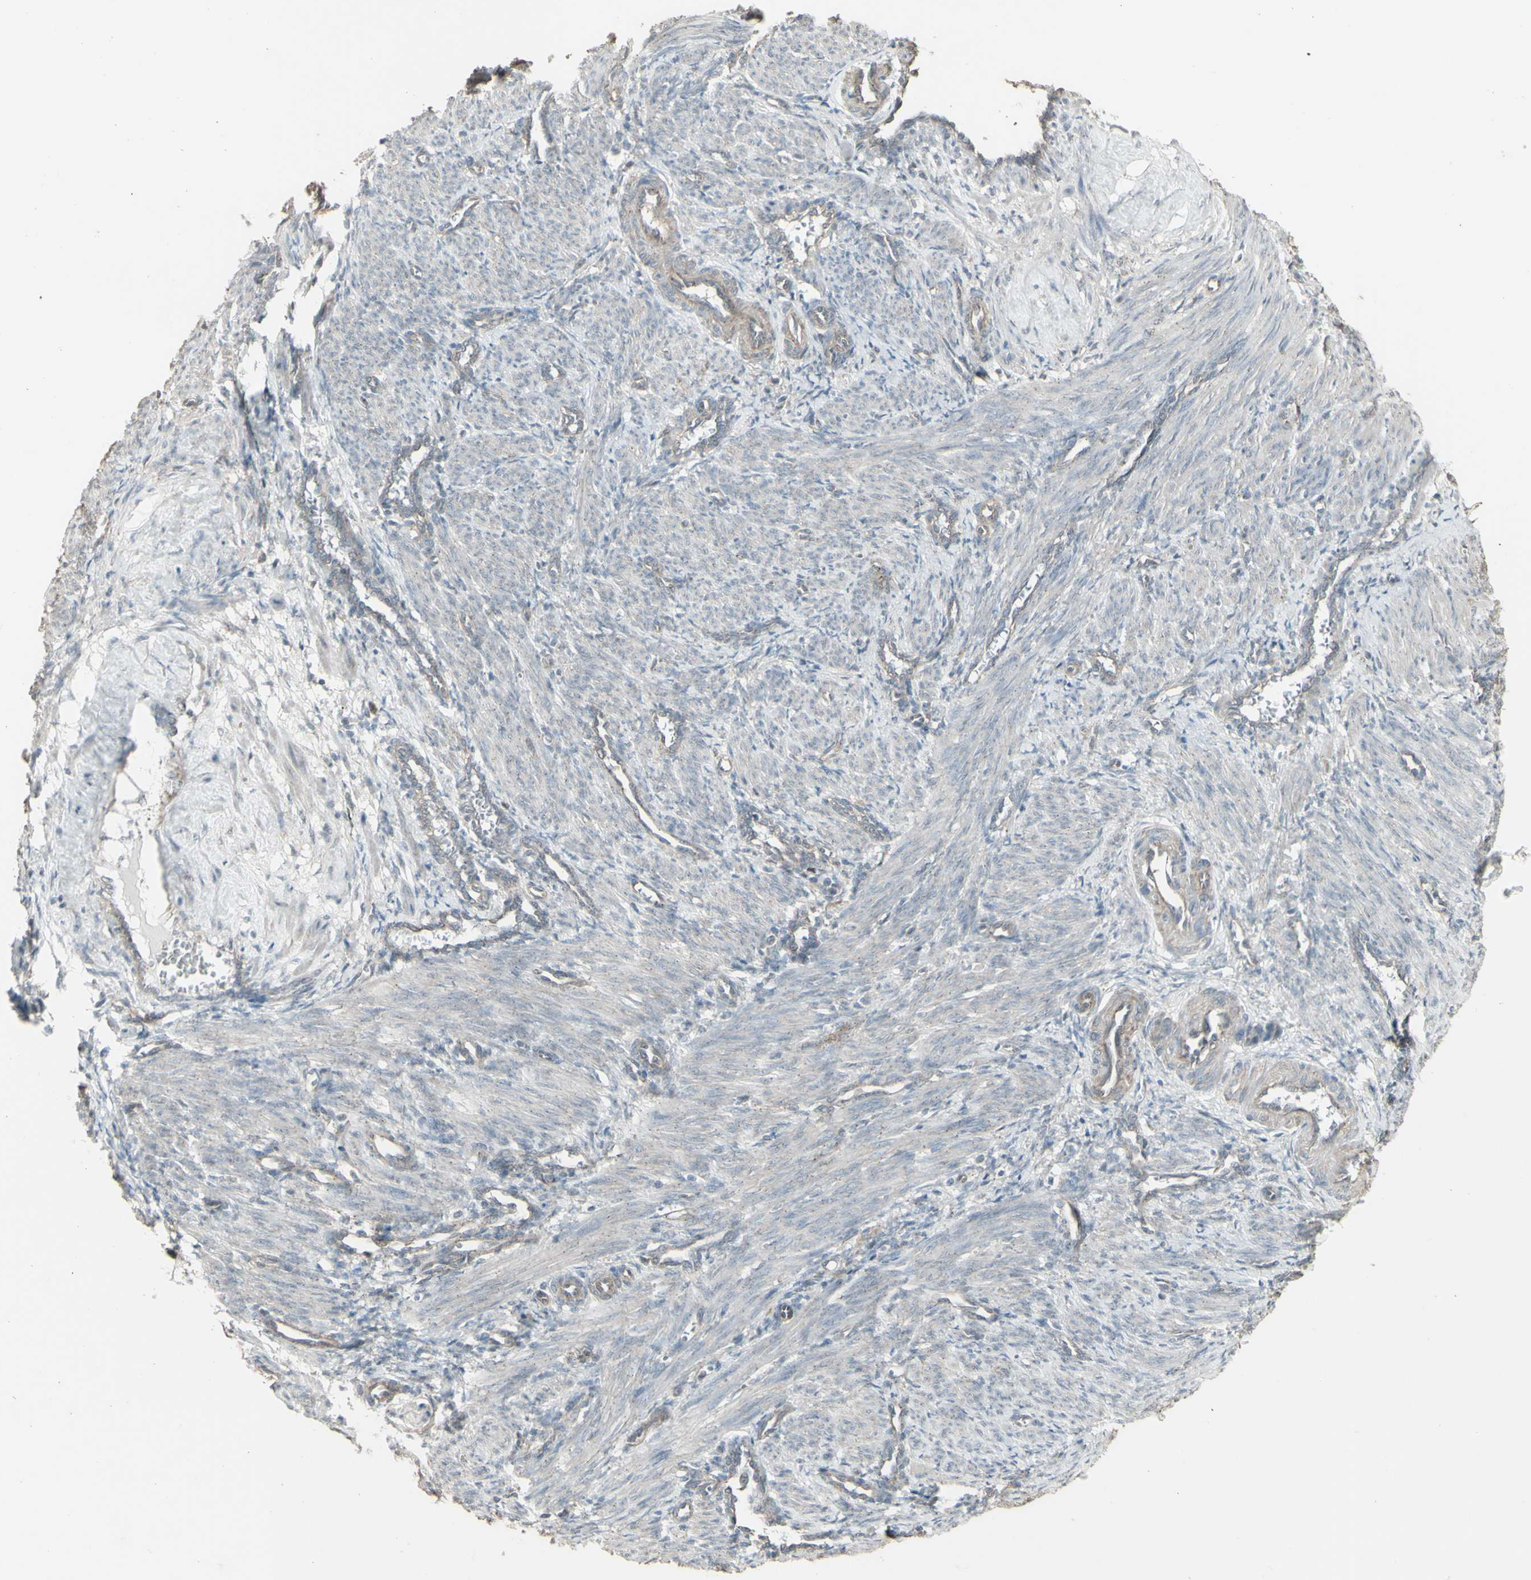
{"staining": {"intensity": "negative", "quantity": "none", "location": "none"}, "tissue": "smooth muscle", "cell_type": "Smooth muscle cells", "image_type": "normal", "snomed": [{"axis": "morphology", "description": "Normal tissue, NOS"}, {"axis": "topography", "description": "Endometrium"}], "caption": "The immunohistochemistry histopathology image has no significant positivity in smooth muscle cells of smooth muscle.", "gene": "ENSG00000285526", "patient": {"sex": "female", "age": 33}}